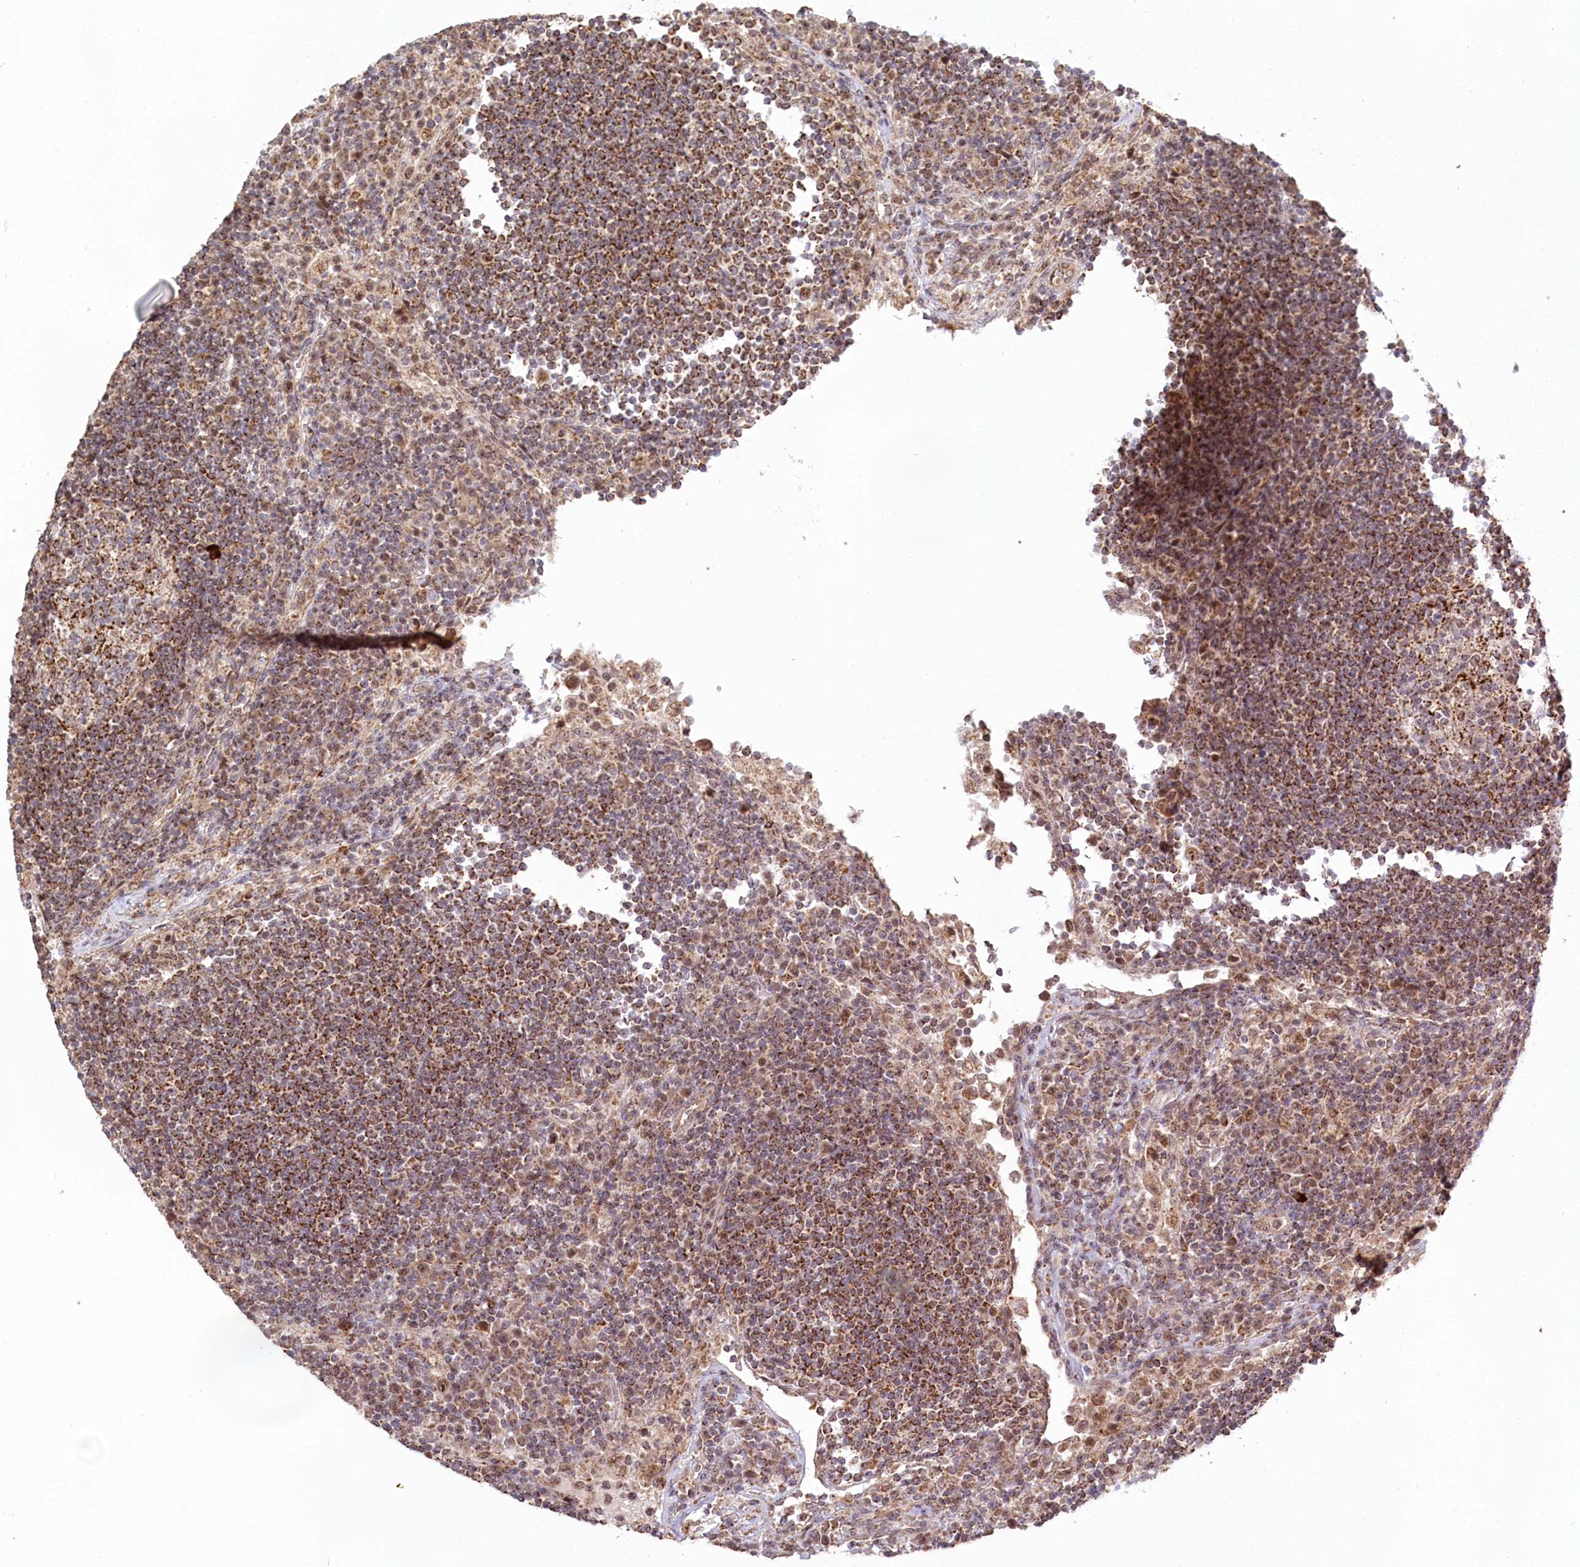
{"staining": {"intensity": "moderate", "quantity": ">75%", "location": "cytoplasmic/membranous"}, "tissue": "lymph node", "cell_type": "Germinal center cells", "image_type": "normal", "snomed": [{"axis": "morphology", "description": "Normal tissue, NOS"}, {"axis": "topography", "description": "Lymph node"}], "caption": "Benign lymph node demonstrates moderate cytoplasmic/membranous positivity in approximately >75% of germinal center cells.", "gene": "RTN4IP1", "patient": {"sex": "female", "age": 53}}